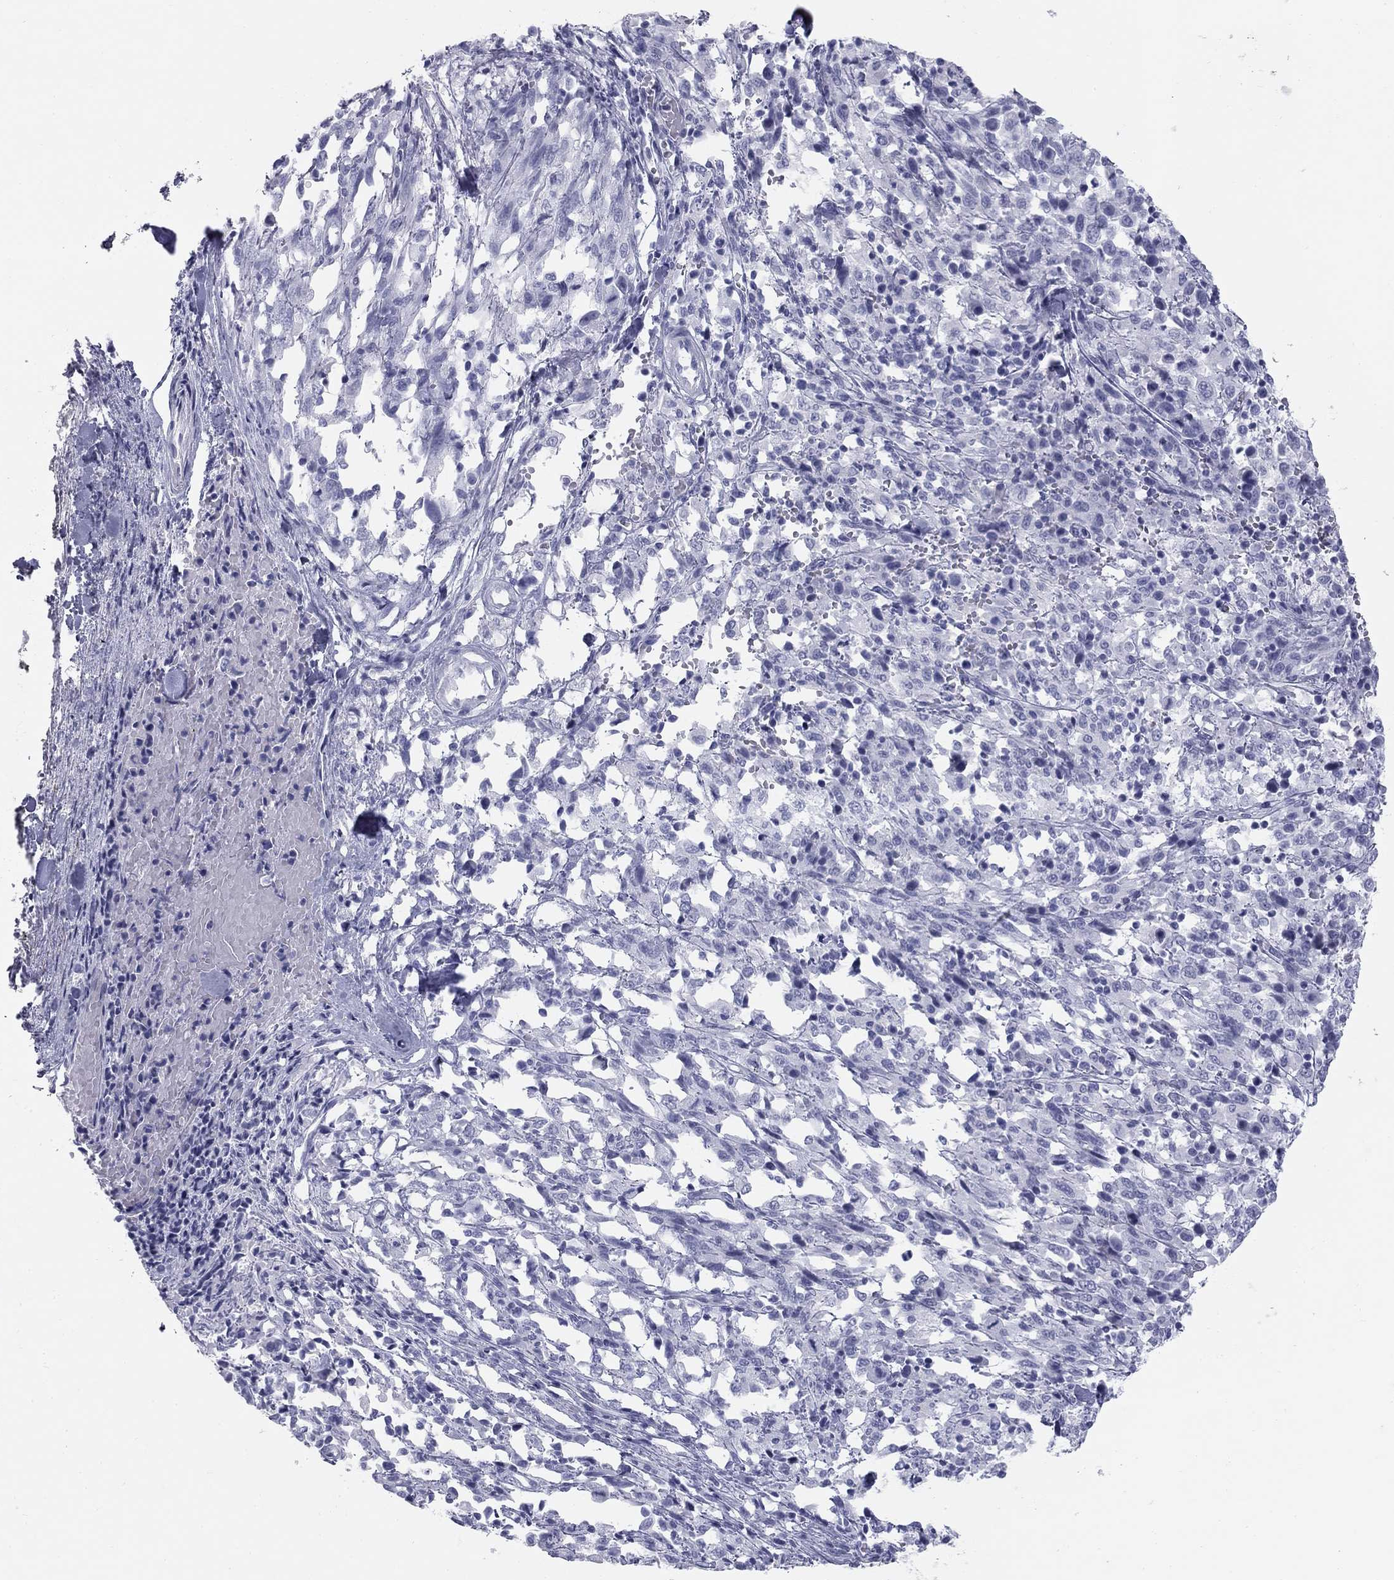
{"staining": {"intensity": "negative", "quantity": "none", "location": "none"}, "tissue": "melanoma", "cell_type": "Tumor cells", "image_type": "cancer", "snomed": [{"axis": "morphology", "description": "Malignant melanoma, NOS"}, {"axis": "topography", "description": "Skin"}], "caption": "This image is of melanoma stained with immunohistochemistry to label a protein in brown with the nuclei are counter-stained blue. There is no staining in tumor cells.", "gene": "SULT2B1", "patient": {"sex": "female", "age": 91}}